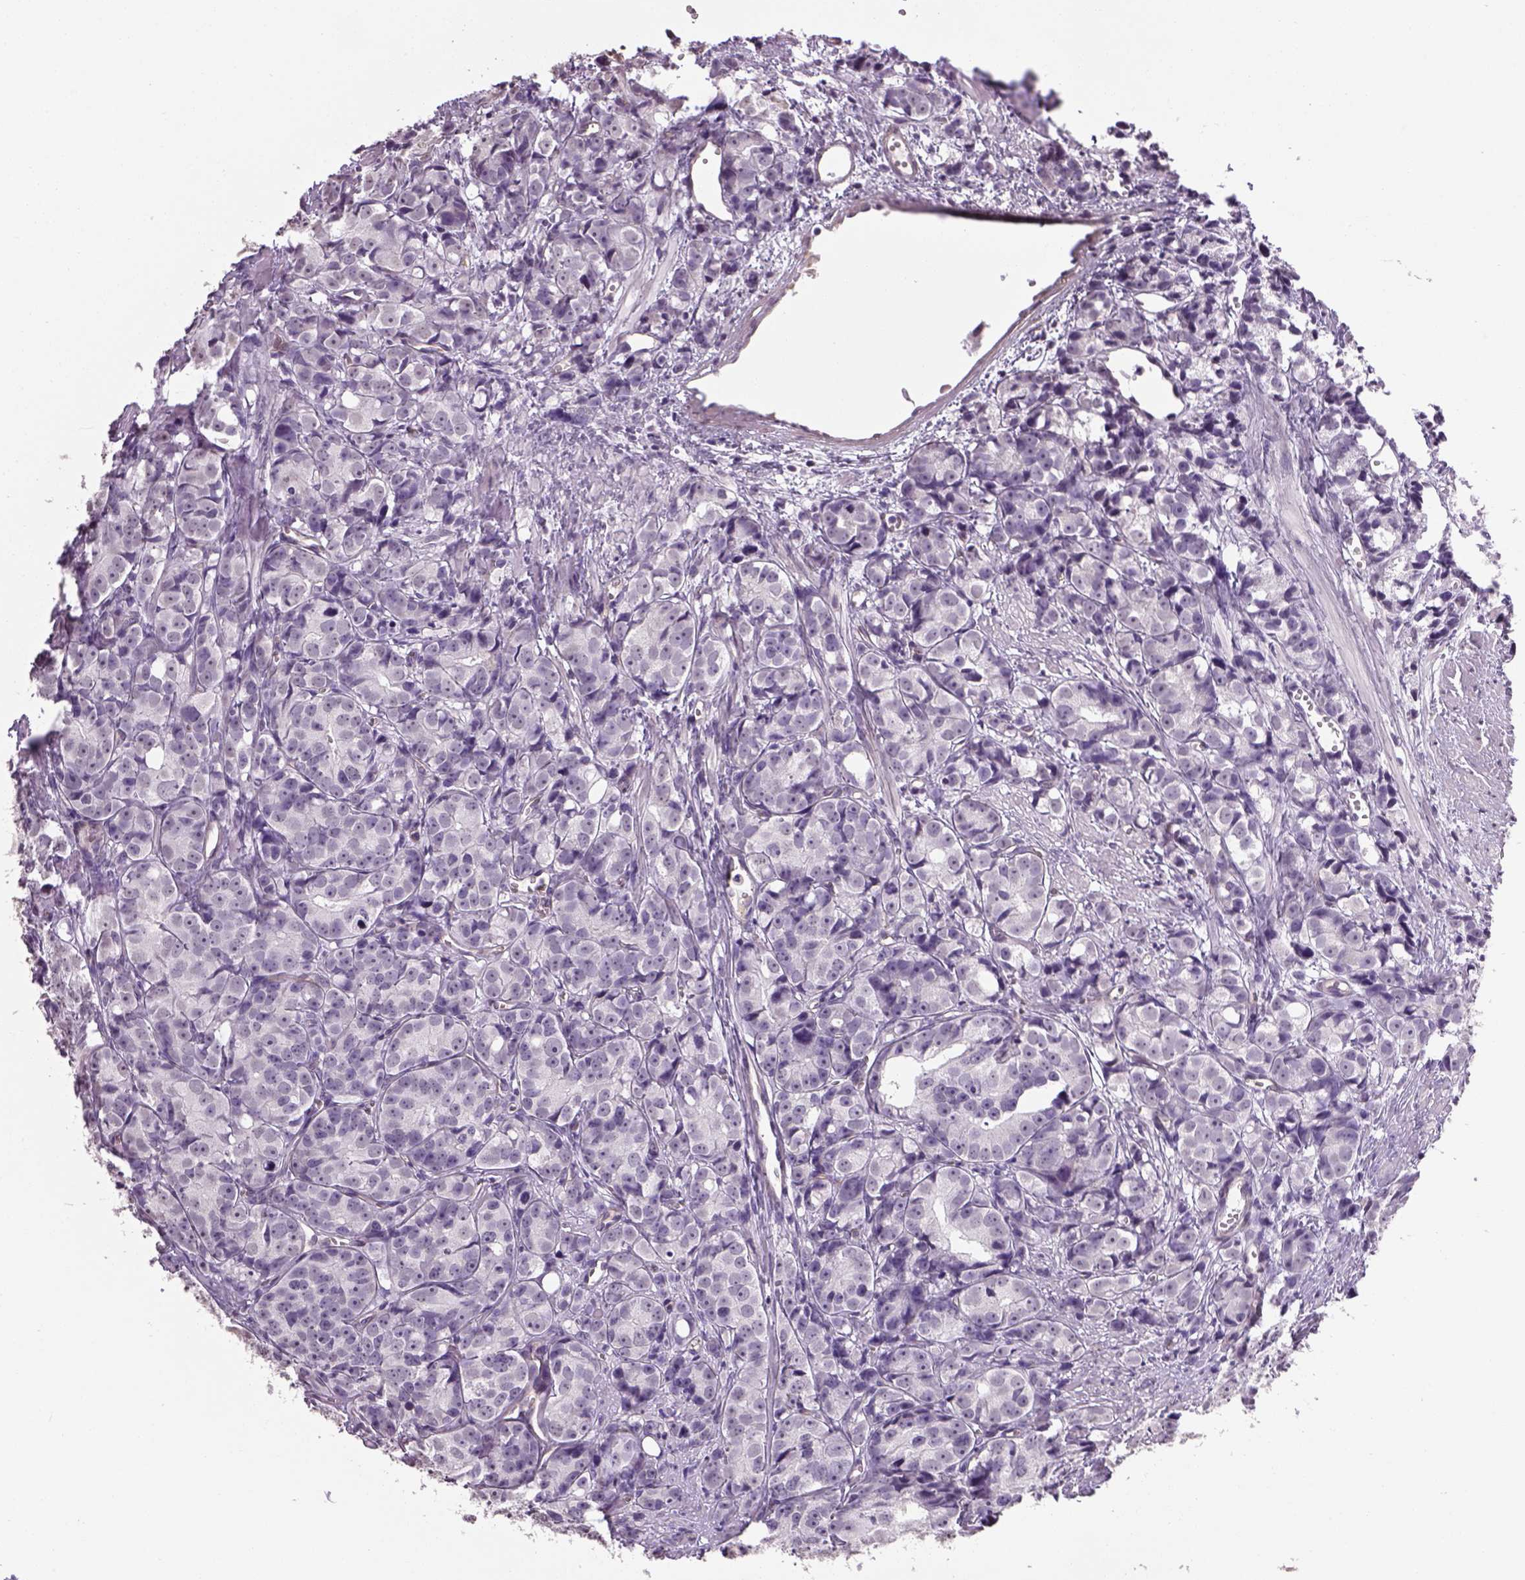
{"staining": {"intensity": "negative", "quantity": "none", "location": "none"}, "tissue": "prostate cancer", "cell_type": "Tumor cells", "image_type": "cancer", "snomed": [{"axis": "morphology", "description": "Adenocarcinoma, High grade"}, {"axis": "topography", "description": "Prostate"}], "caption": "A high-resolution photomicrograph shows IHC staining of prostate cancer (high-grade adenocarcinoma), which shows no significant staining in tumor cells.", "gene": "PRRT1", "patient": {"sex": "male", "age": 77}}